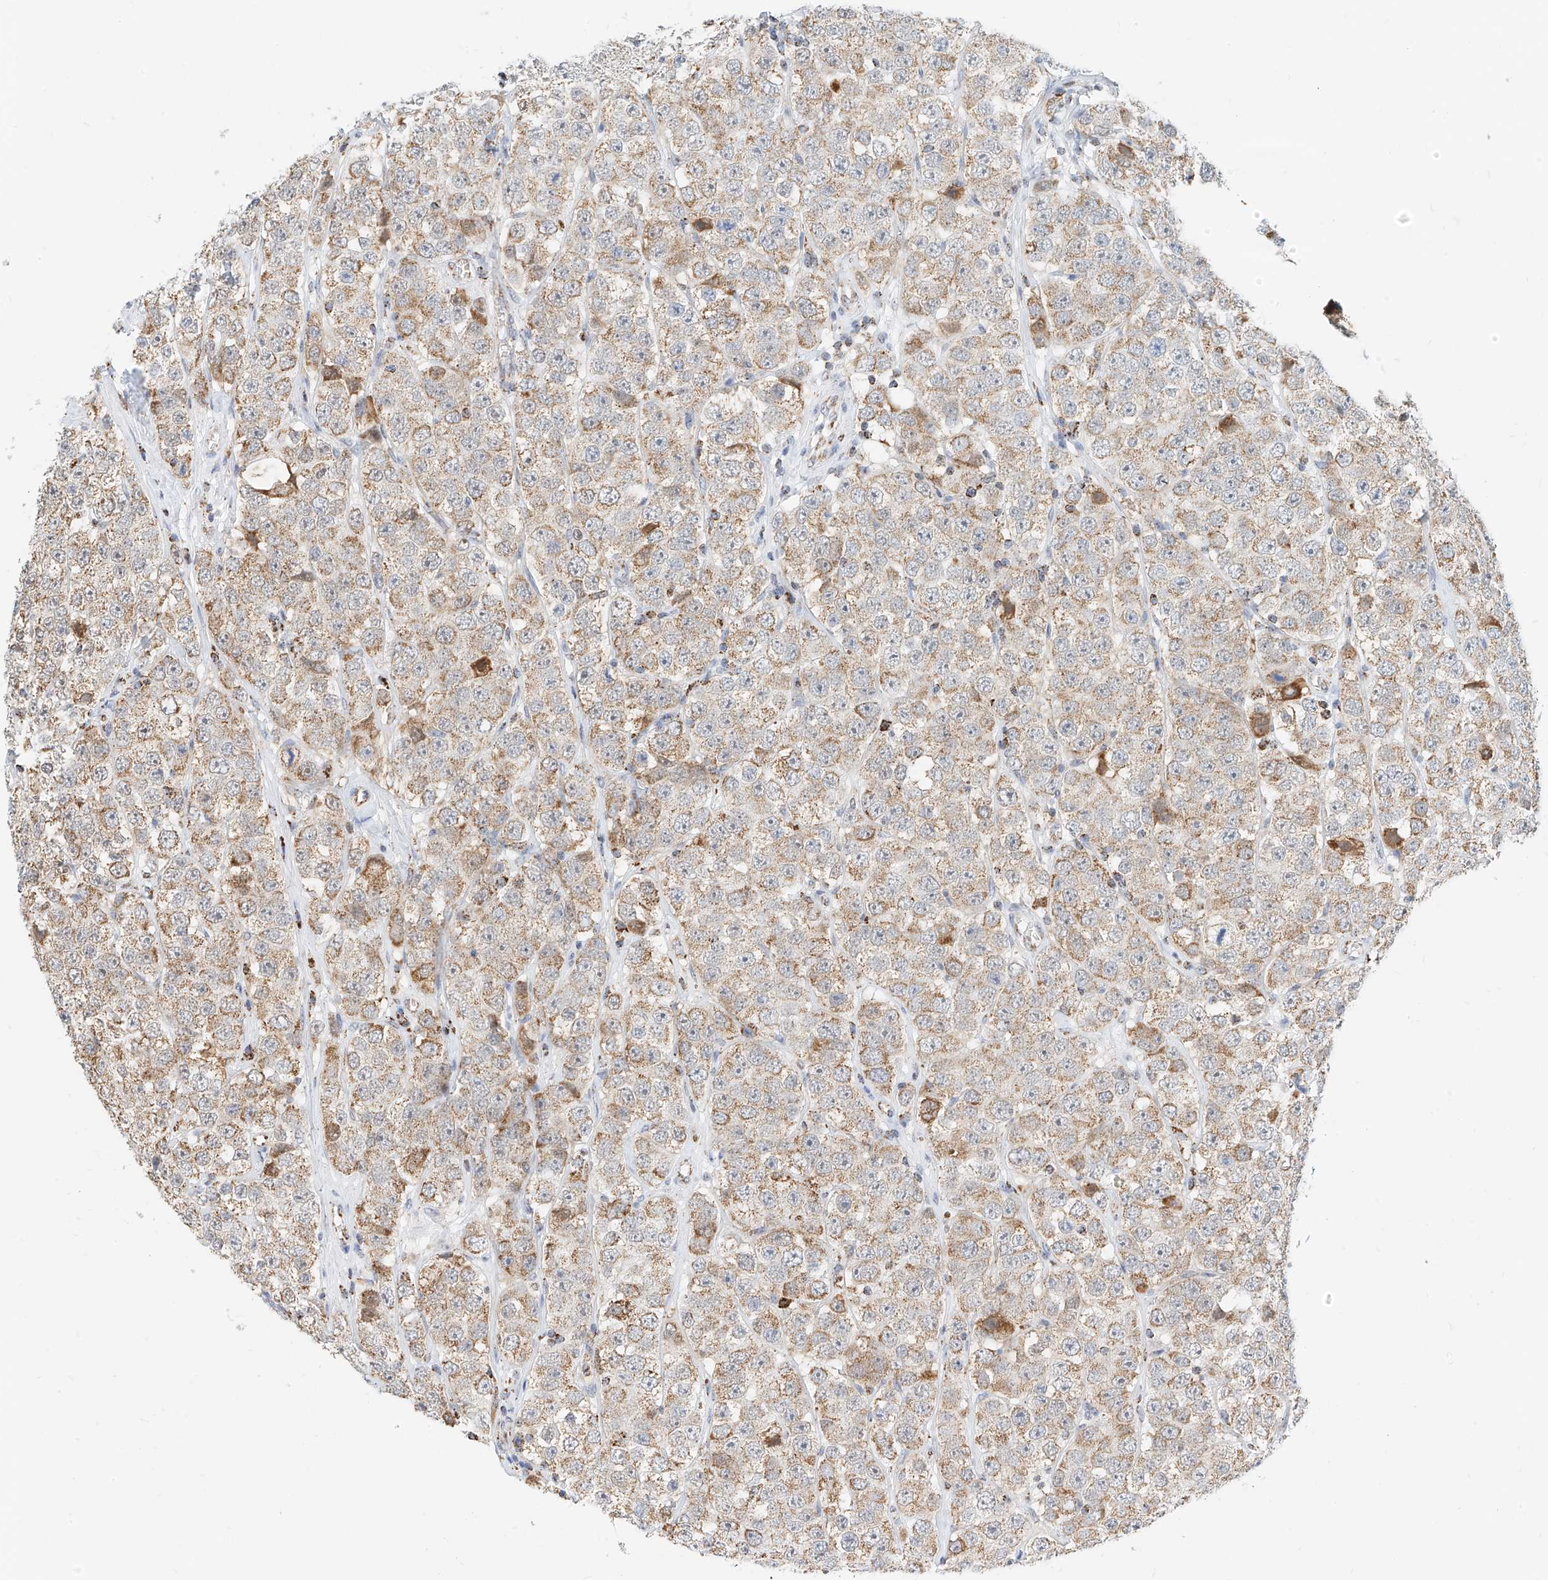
{"staining": {"intensity": "moderate", "quantity": ">75%", "location": "cytoplasmic/membranous"}, "tissue": "testis cancer", "cell_type": "Tumor cells", "image_type": "cancer", "snomed": [{"axis": "morphology", "description": "Seminoma, NOS"}, {"axis": "topography", "description": "Testis"}], "caption": "Immunohistochemistry (IHC) micrograph of neoplastic tissue: human testis cancer (seminoma) stained using immunohistochemistry reveals medium levels of moderate protein expression localized specifically in the cytoplasmic/membranous of tumor cells, appearing as a cytoplasmic/membranous brown color.", "gene": "NALCN", "patient": {"sex": "male", "age": 28}}